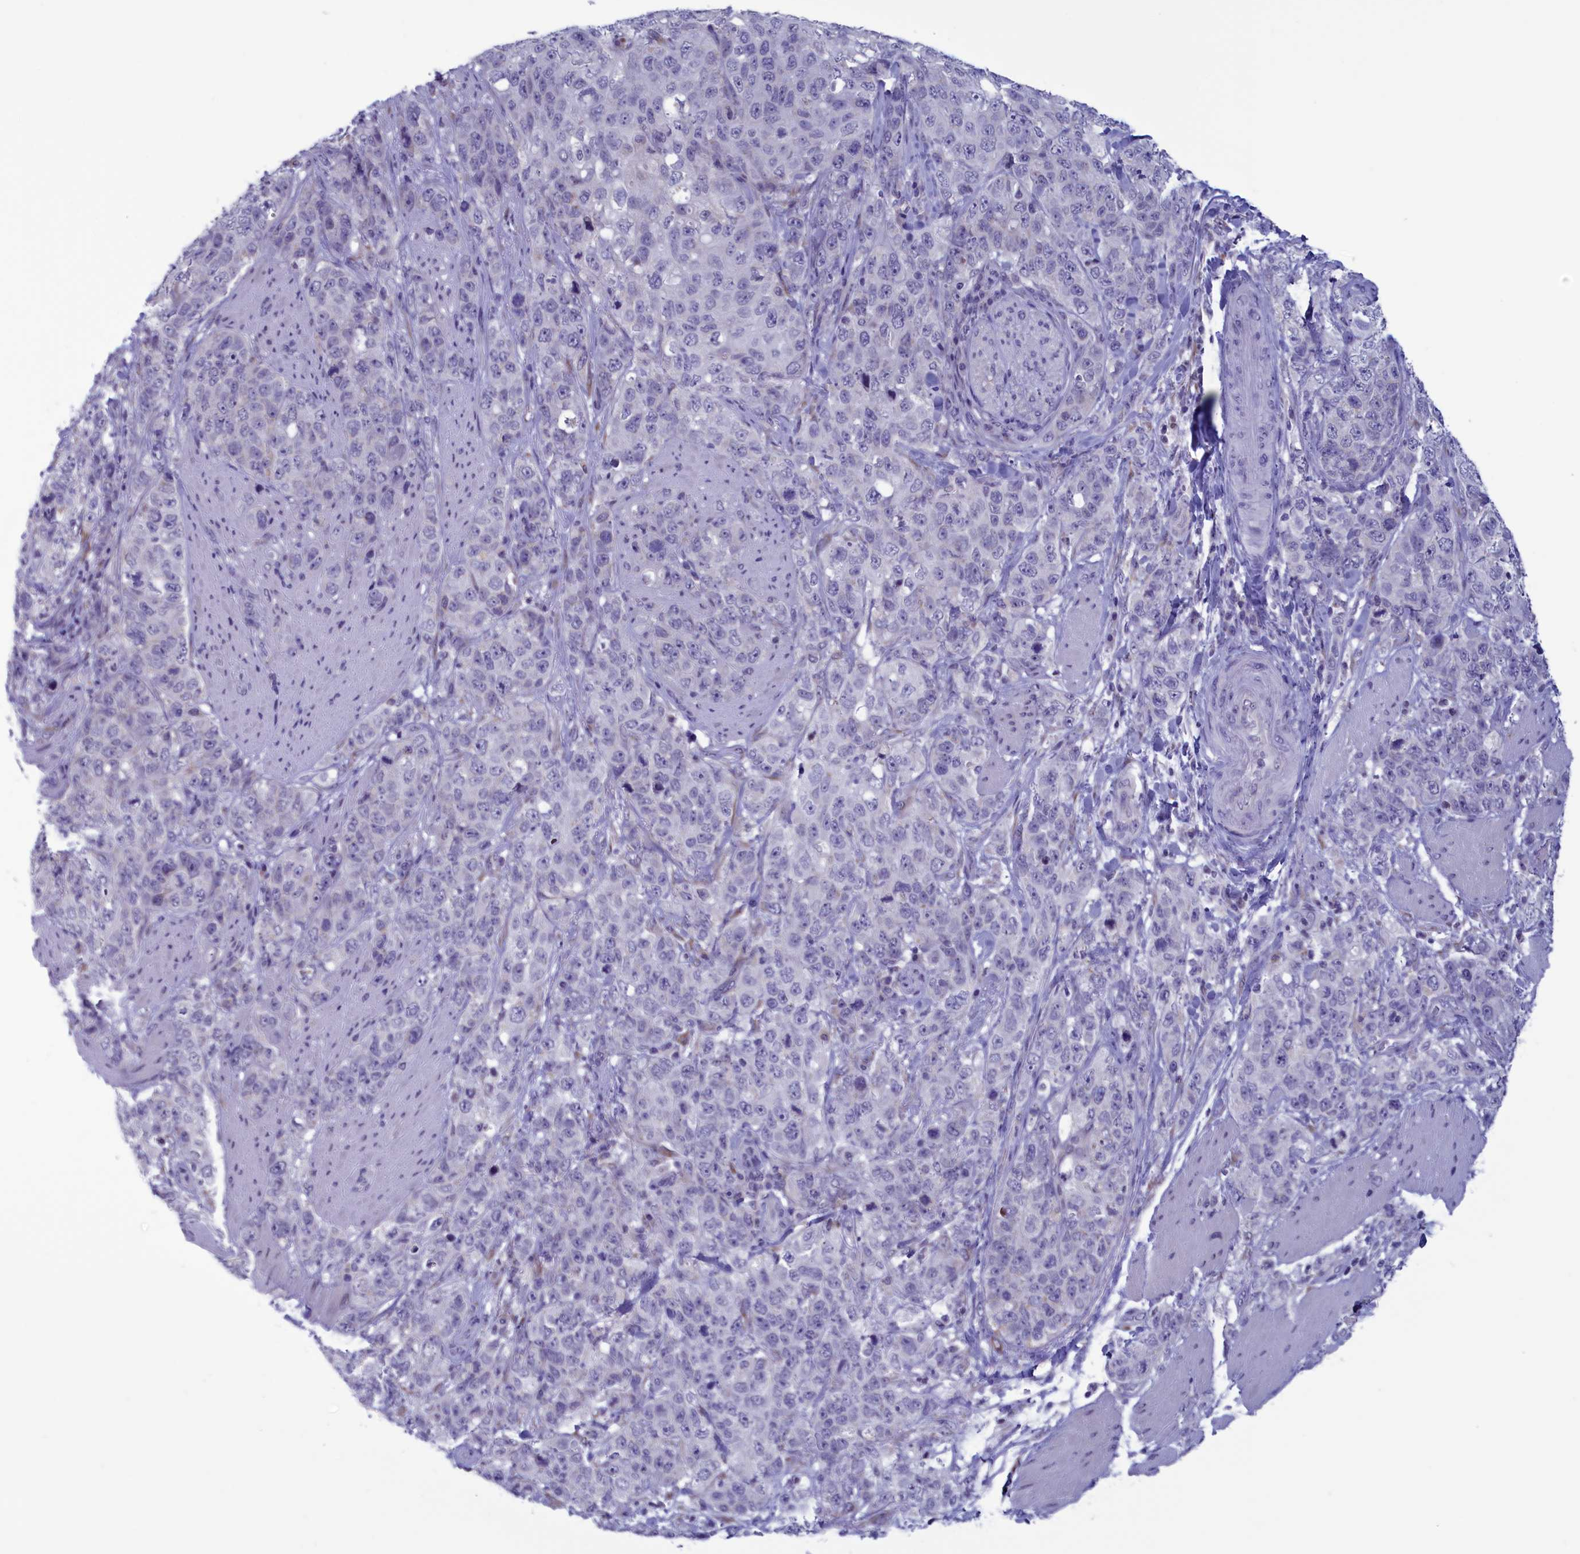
{"staining": {"intensity": "negative", "quantity": "none", "location": "none"}, "tissue": "stomach cancer", "cell_type": "Tumor cells", "image_type": "cancer", "snomed": [{"axis": "morphology", "description": "Adenocarcinoma, NOS"}, {"axis": "topography", "description": "Stomach"}], "caption": "Micrograph shows no protein expression in tumor cells of stomach cancer tissue.", "gene": "PARS2", "patient": {"sex": "male", "age": 48}}